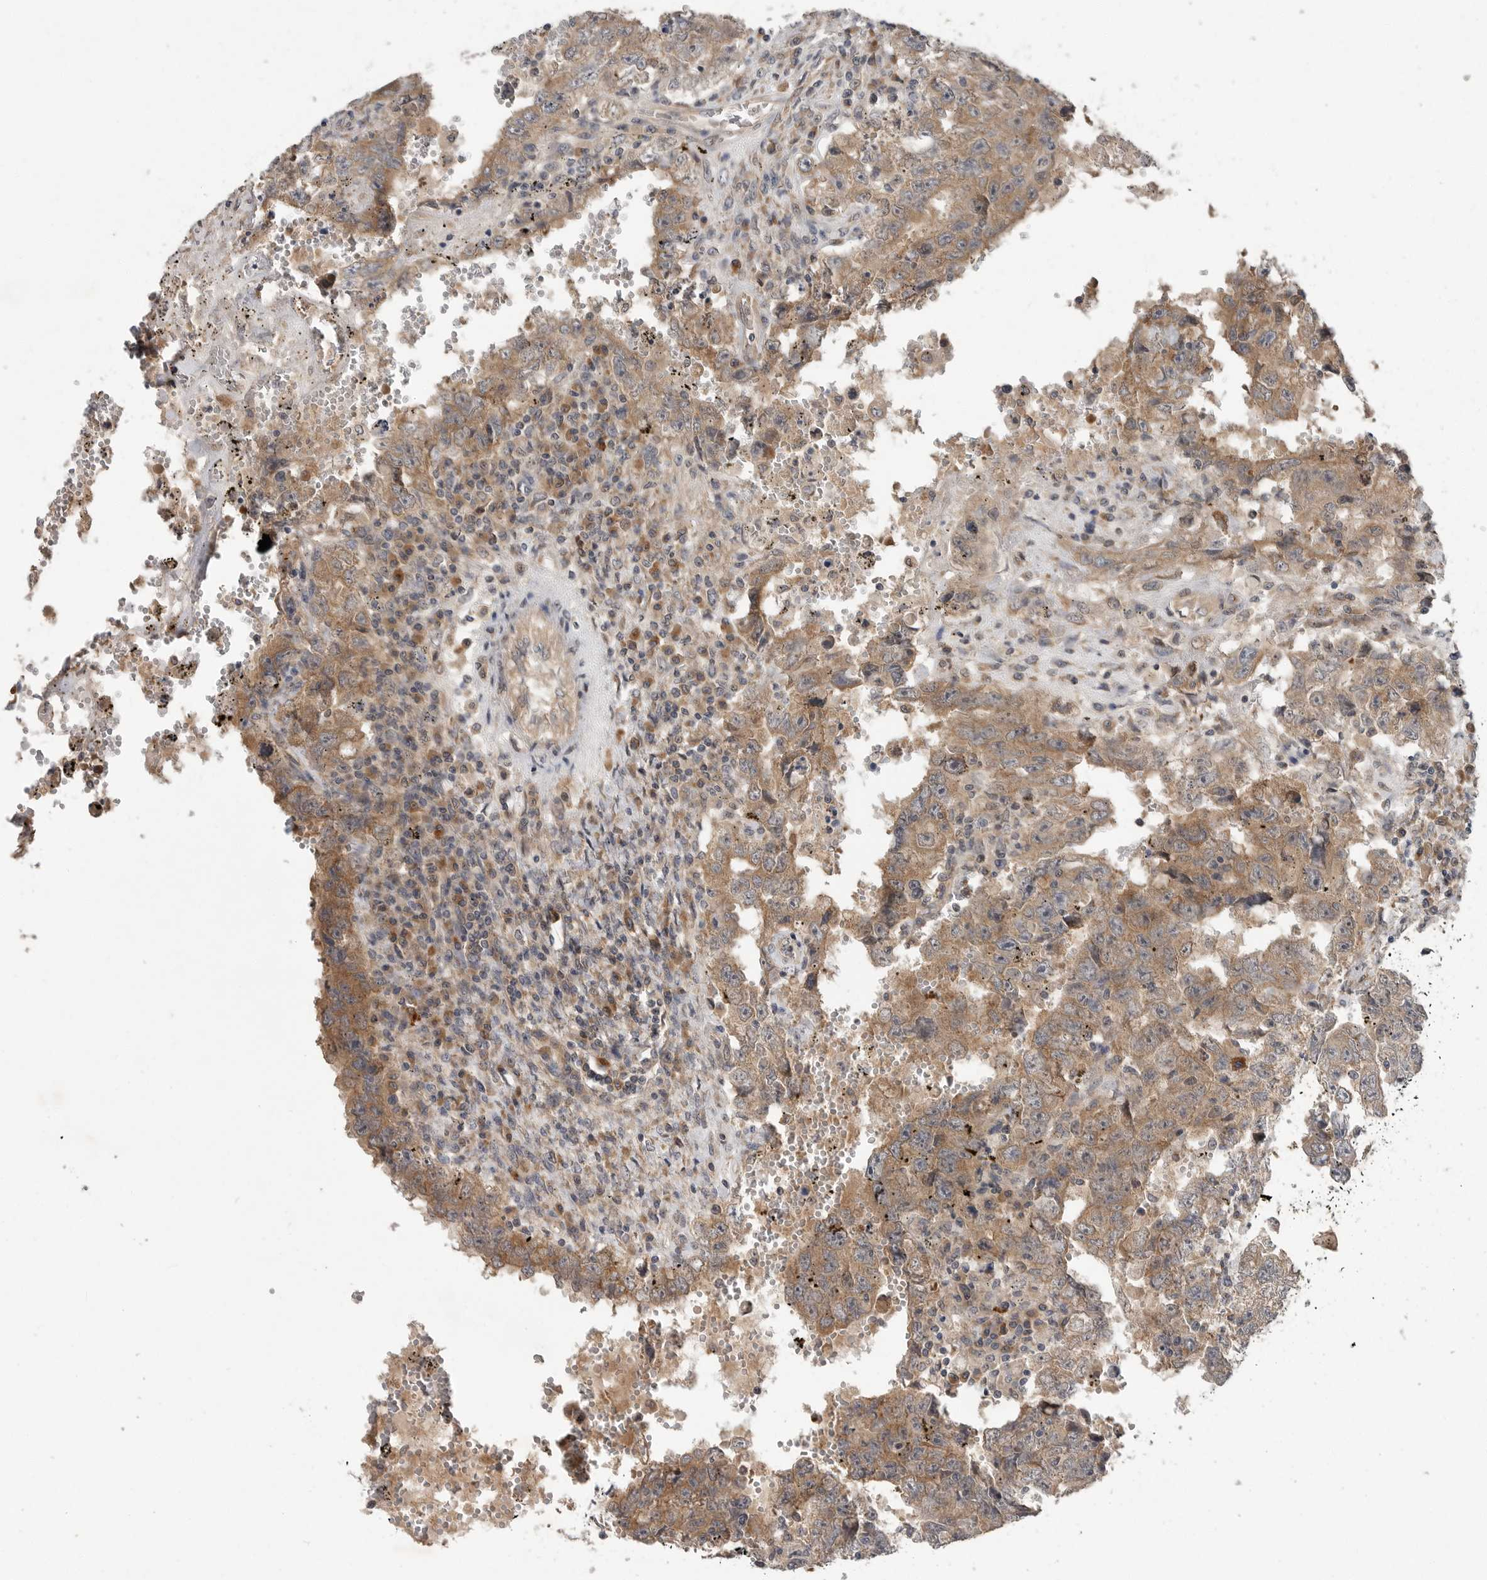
{"staining": {"intensity": "moderate", "quantity": ">75%", "location": "cytoplasmic/membranous"}, "tissue": "testis cancer", "cell_type": "Tumor cells", "image_type": "cancer", "snomed": [{"axis": "morphology", "description": "Carcinoma, Embryonal, NOS"}, {"axis": "topography", "description": "Testis"}], "caption": "DAB immunohistochemical staining of testis cancer (embryonal carcinoma) reveals moderate cytoplasmic/membranous protein expression in approximately >75% of tumor cells.", "gene": "OSBPL9", "patient": {"sex": "male", "age": 26}}